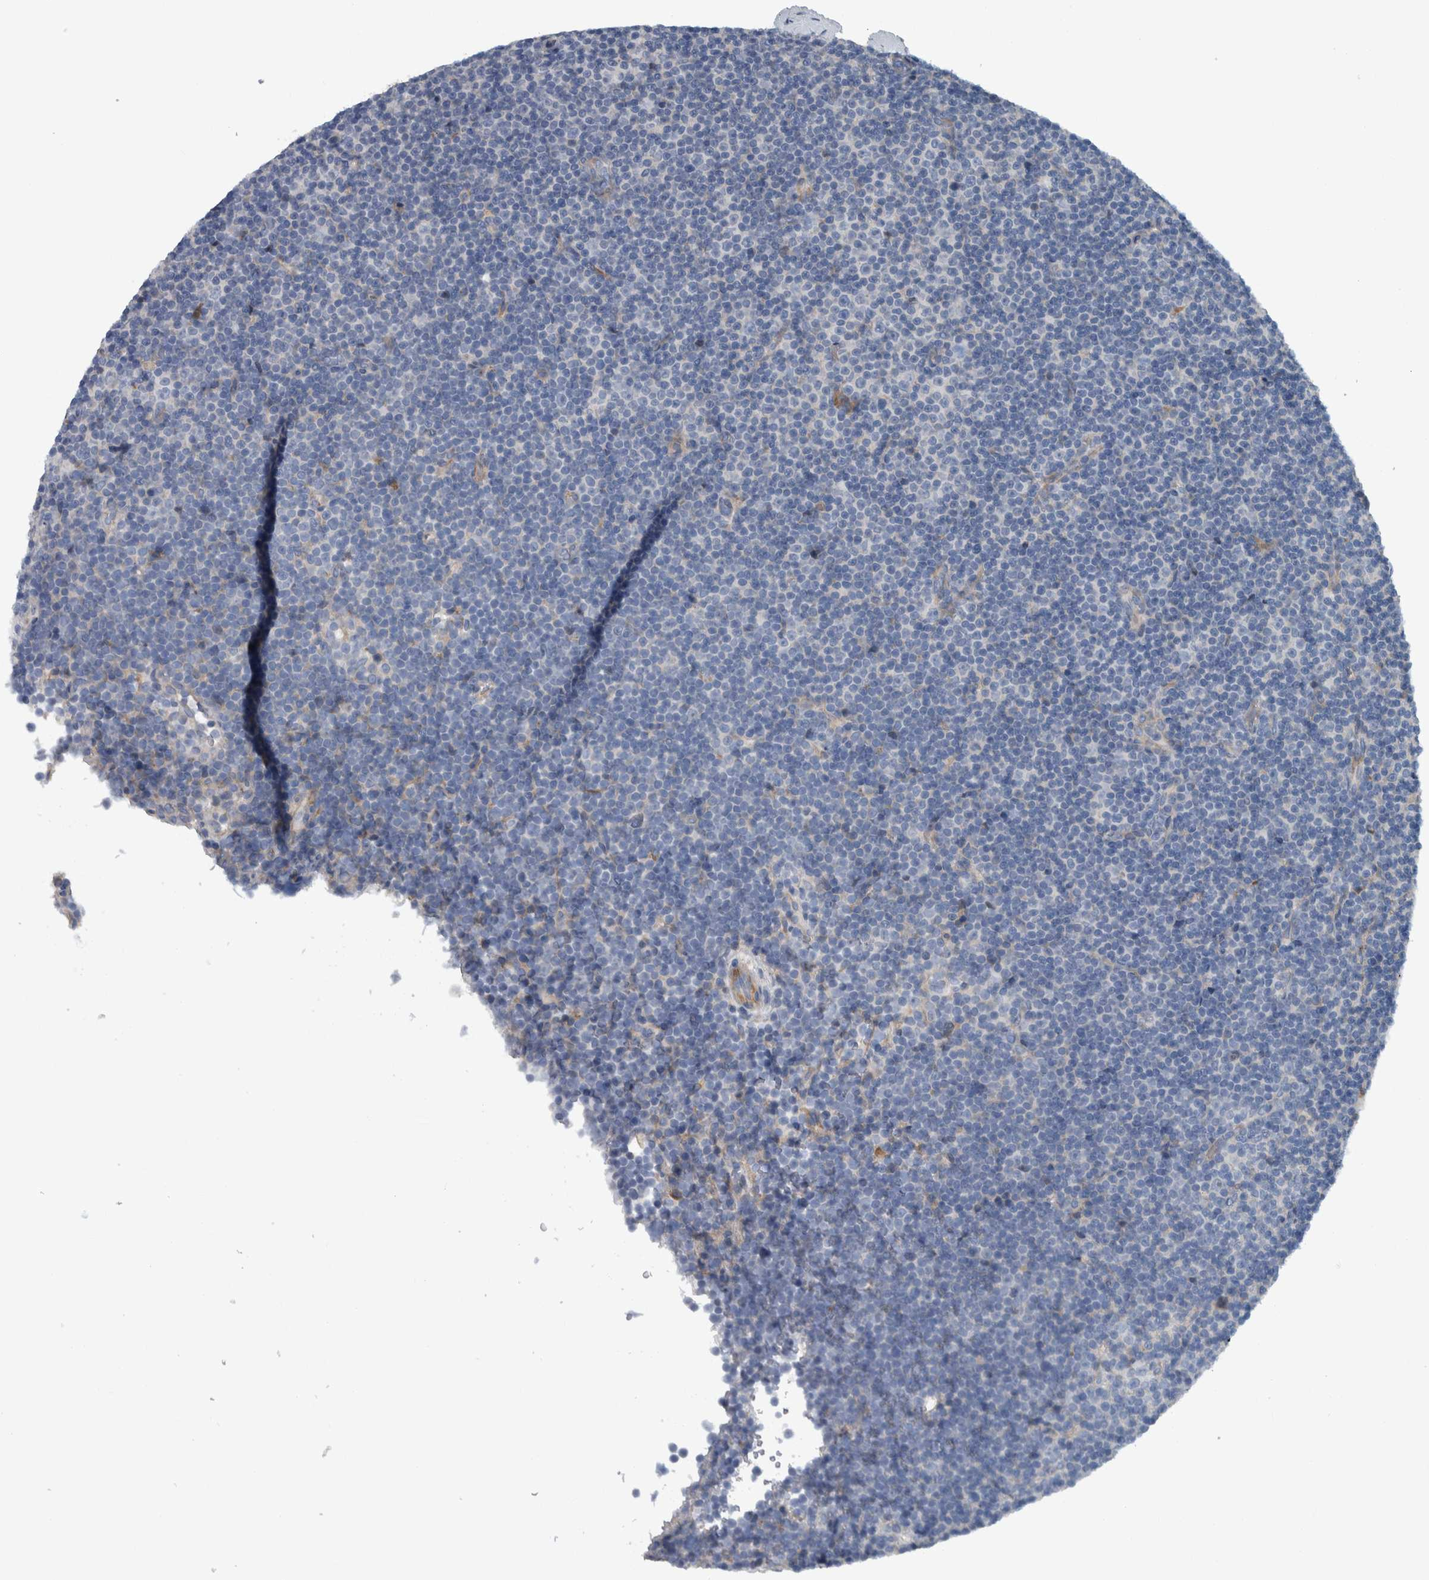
{"staining": {"intensity": "negative", "quantity": "none", "location": "none"}, "tissue": "lymphoma", "cell_type": "Tumor cells", "image_type": "cancer", "snomed": [{"axis": "morphology", "description": "Malignant lymphoma, non-Hodgkin's type, Low grade"}, {"axis": "topography", "description": "Lymph node"}], "caption": "Immunohistochemical staining of human malignant lymphoma, non-Hodgkin's type (low-grade) exhibits no significant expression in tumor cells.", "gene": "SERPINC1", "patient": {"sex": "female", "age": 67}}